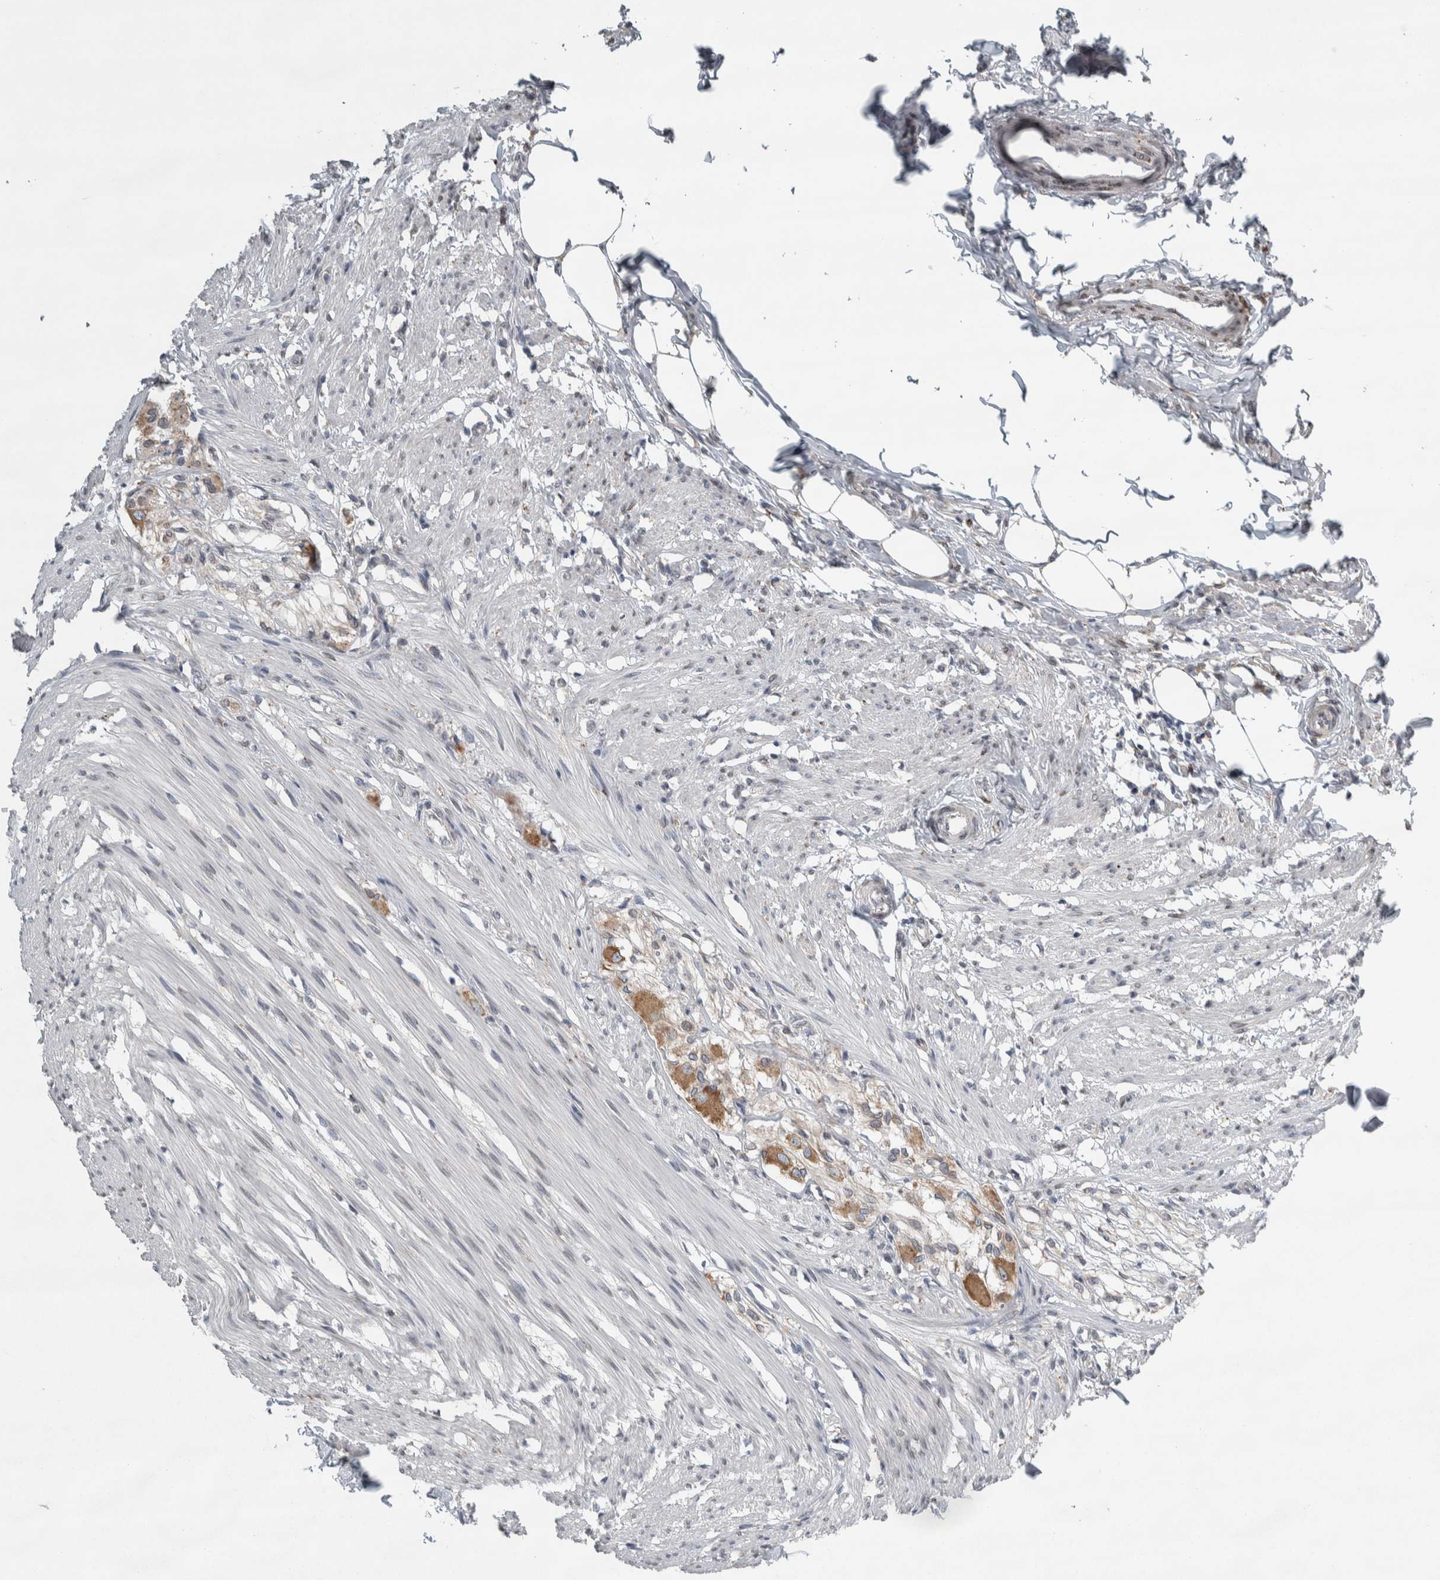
{"staining": {"intensity": "weak", "quantity": "25%-75%", "location": "nuclear"}, "tissue": "smooth muscle", "cell_type": "Smooth muscle cells", "image_type": "normal", "snomed": [{"axis": "morphology", "description": "Normal tissue, NOS"}, {"axis": "morphology", "description": "Adenocarcinoma, NOS"}, {"axis": "topography", "description": "Smooth muscle"}, {"axis": "topography", "description": "Colon"}], "caption": "Normal smooth muscle shows weak nuclear expression in about 25%-75% of smooth muscle cells, visualized by immunohistochemistry. The protein of interest is stained brown, and the nuclei are stained in blue (DAB (3,3'-diaminobenzidine) IHC with brightfield microscopy, high magnification).", "gene": "SIGMAR1", "patient": {"sex": "male", "age": 14}}